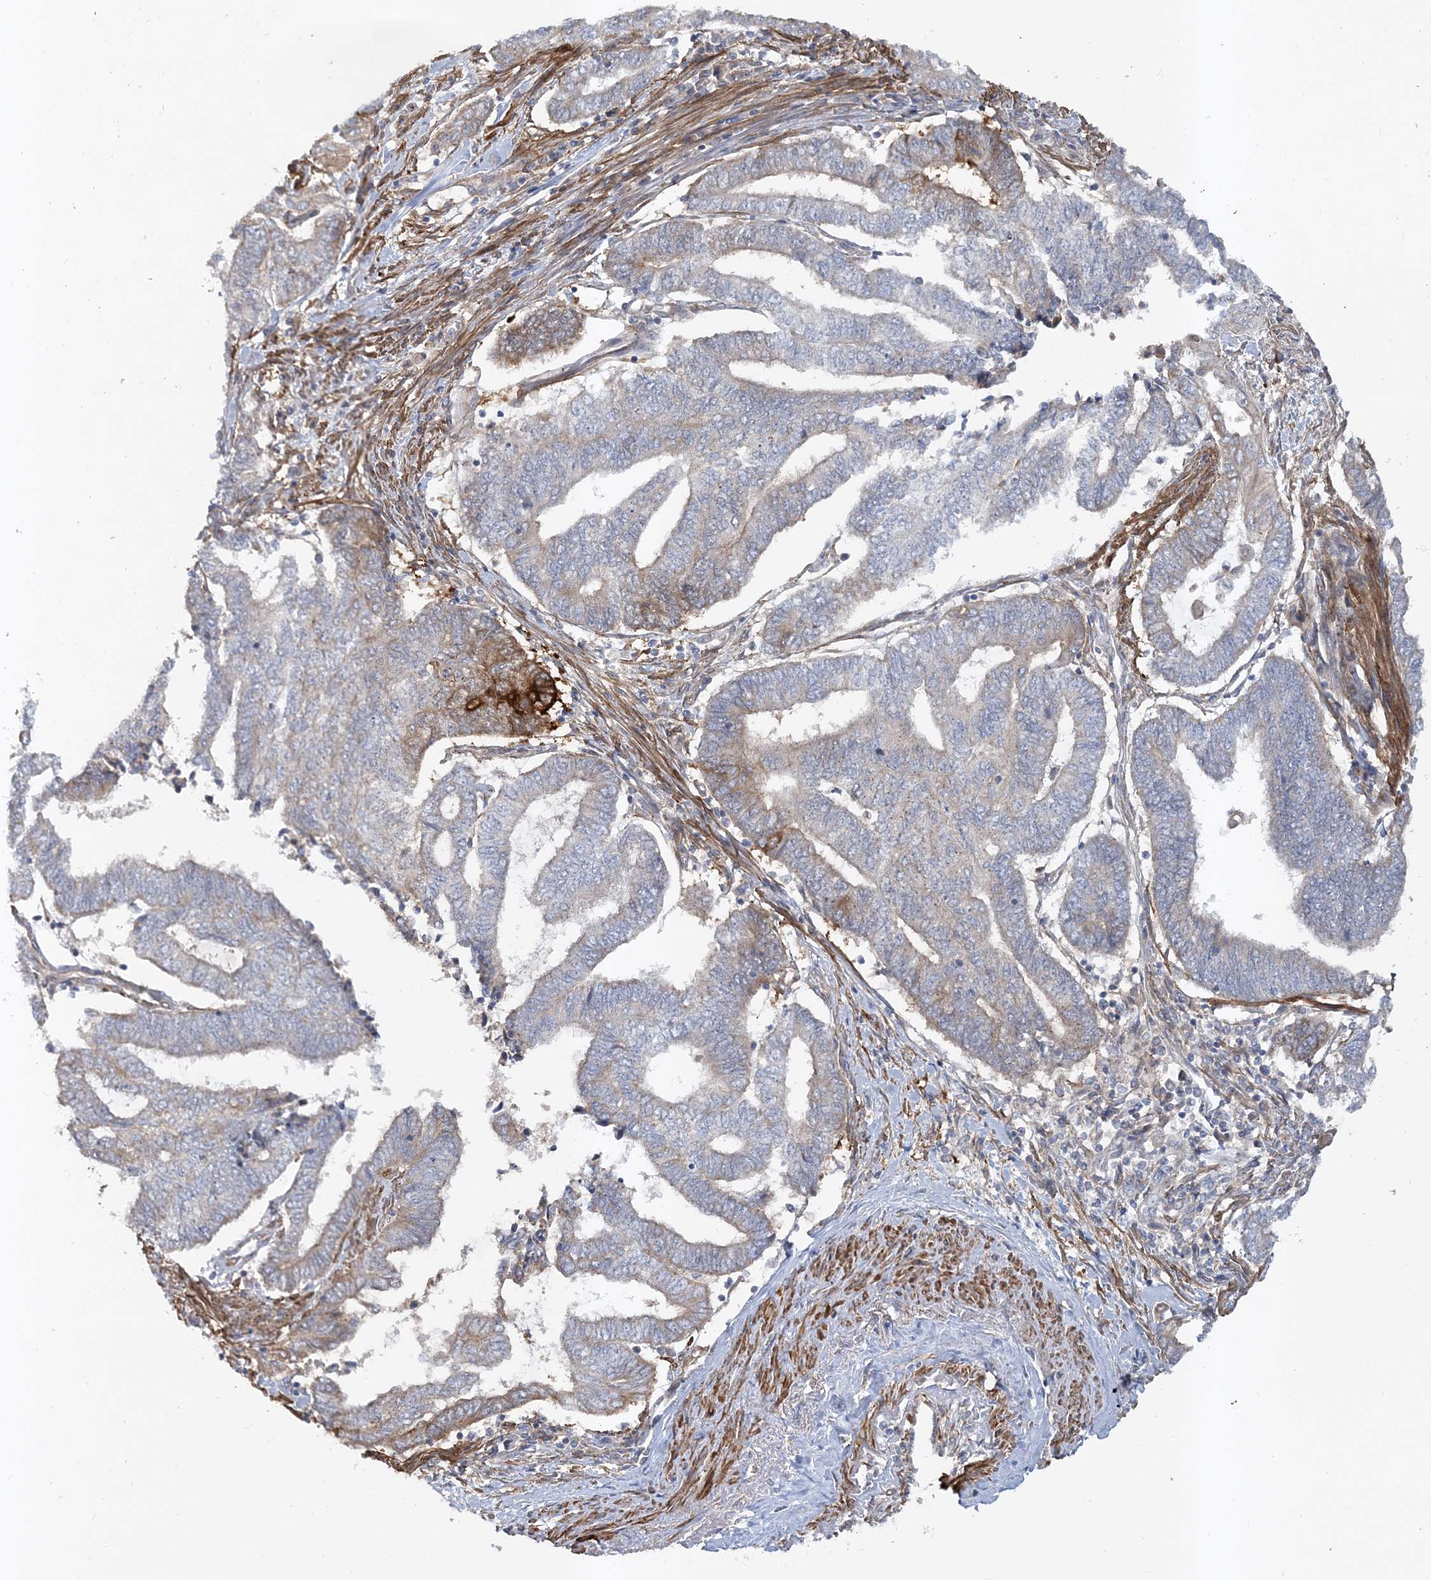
{"staining": {"intensity": "weak", "quantity": "<25%", "location": "cytoplasmic/membranous"}, "tissue": "endometrial cancer", "cell_type": "Tumor cells", "image_type": "cancer", "snomed": [{"axis": "morphology", "description": "Adenocarcinoma, NOS"}, {"axis": "topography", "description": "Uterus"}, {"axis": "topography", "description": "Endometrium"}], "caption": "A high-resolution histopathology image shows immunohistochemistry (IHC) staining of endometrial cancer (adenocarcinoma), which reveals no significant staining in tumor cells.", "gene": "LEXM", "patient": {"sex": "female", "age": 70}}